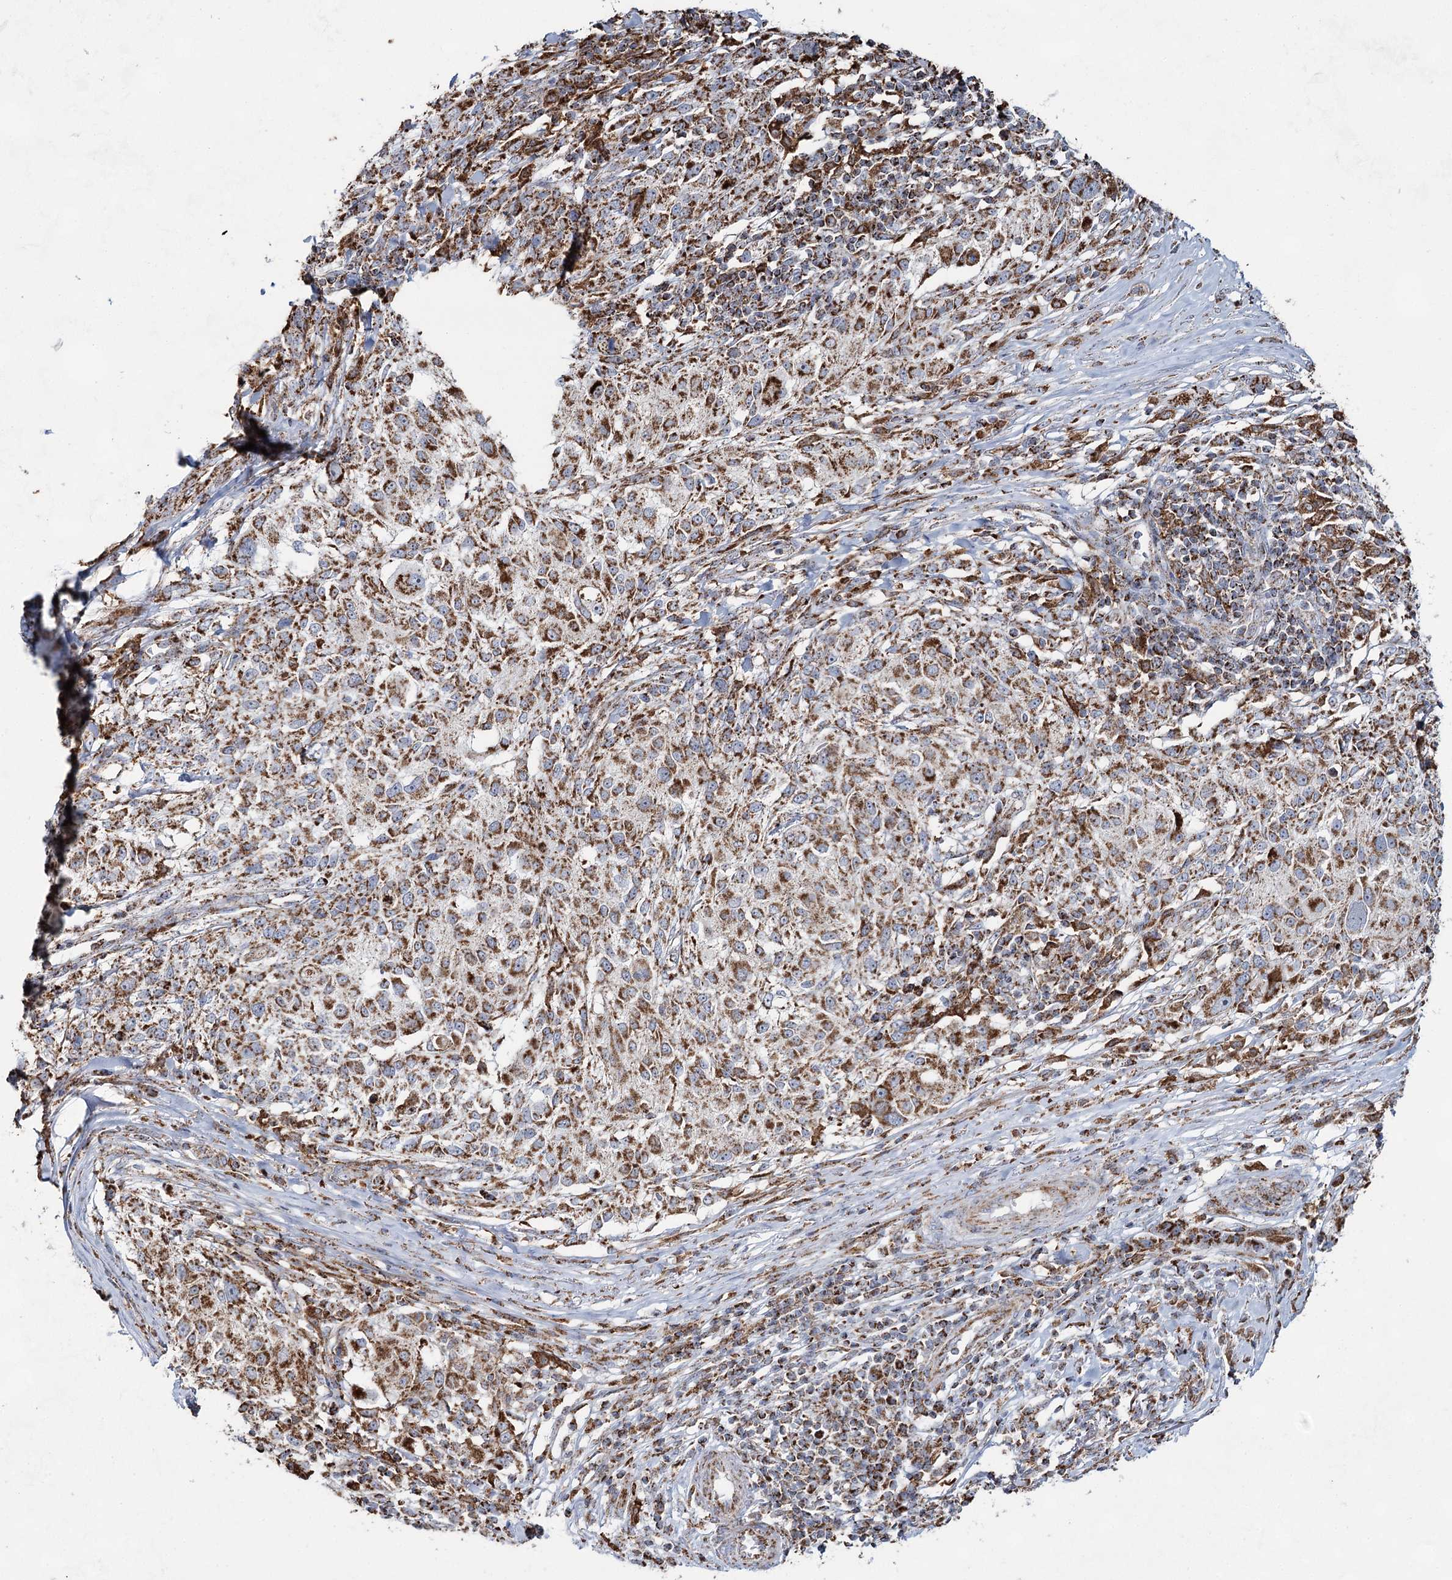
{"staining": {"intensity": "moderate", "quantity": ">75%", "location": "cytoplasmic/membranous"}, "tissue": "melanoma", "cell_type": "Tumor cells", "image_type": "cancer", "snomed": [{"axis": "morphology", "description": "Necrosis, NOS"}, {"axis": "morphology", "description": "Malignant melanoma, NOS"}, {"axis": "topography", "description": "Skin"}], "caption": "A photomicrograph of human malignant melanoma stained for a protein demonstrates moderate cytoplasmic/membranous brown staining in tumor cells.", "gene": "CWF19L1", "patient": {"sex": "female", "age": 87}}